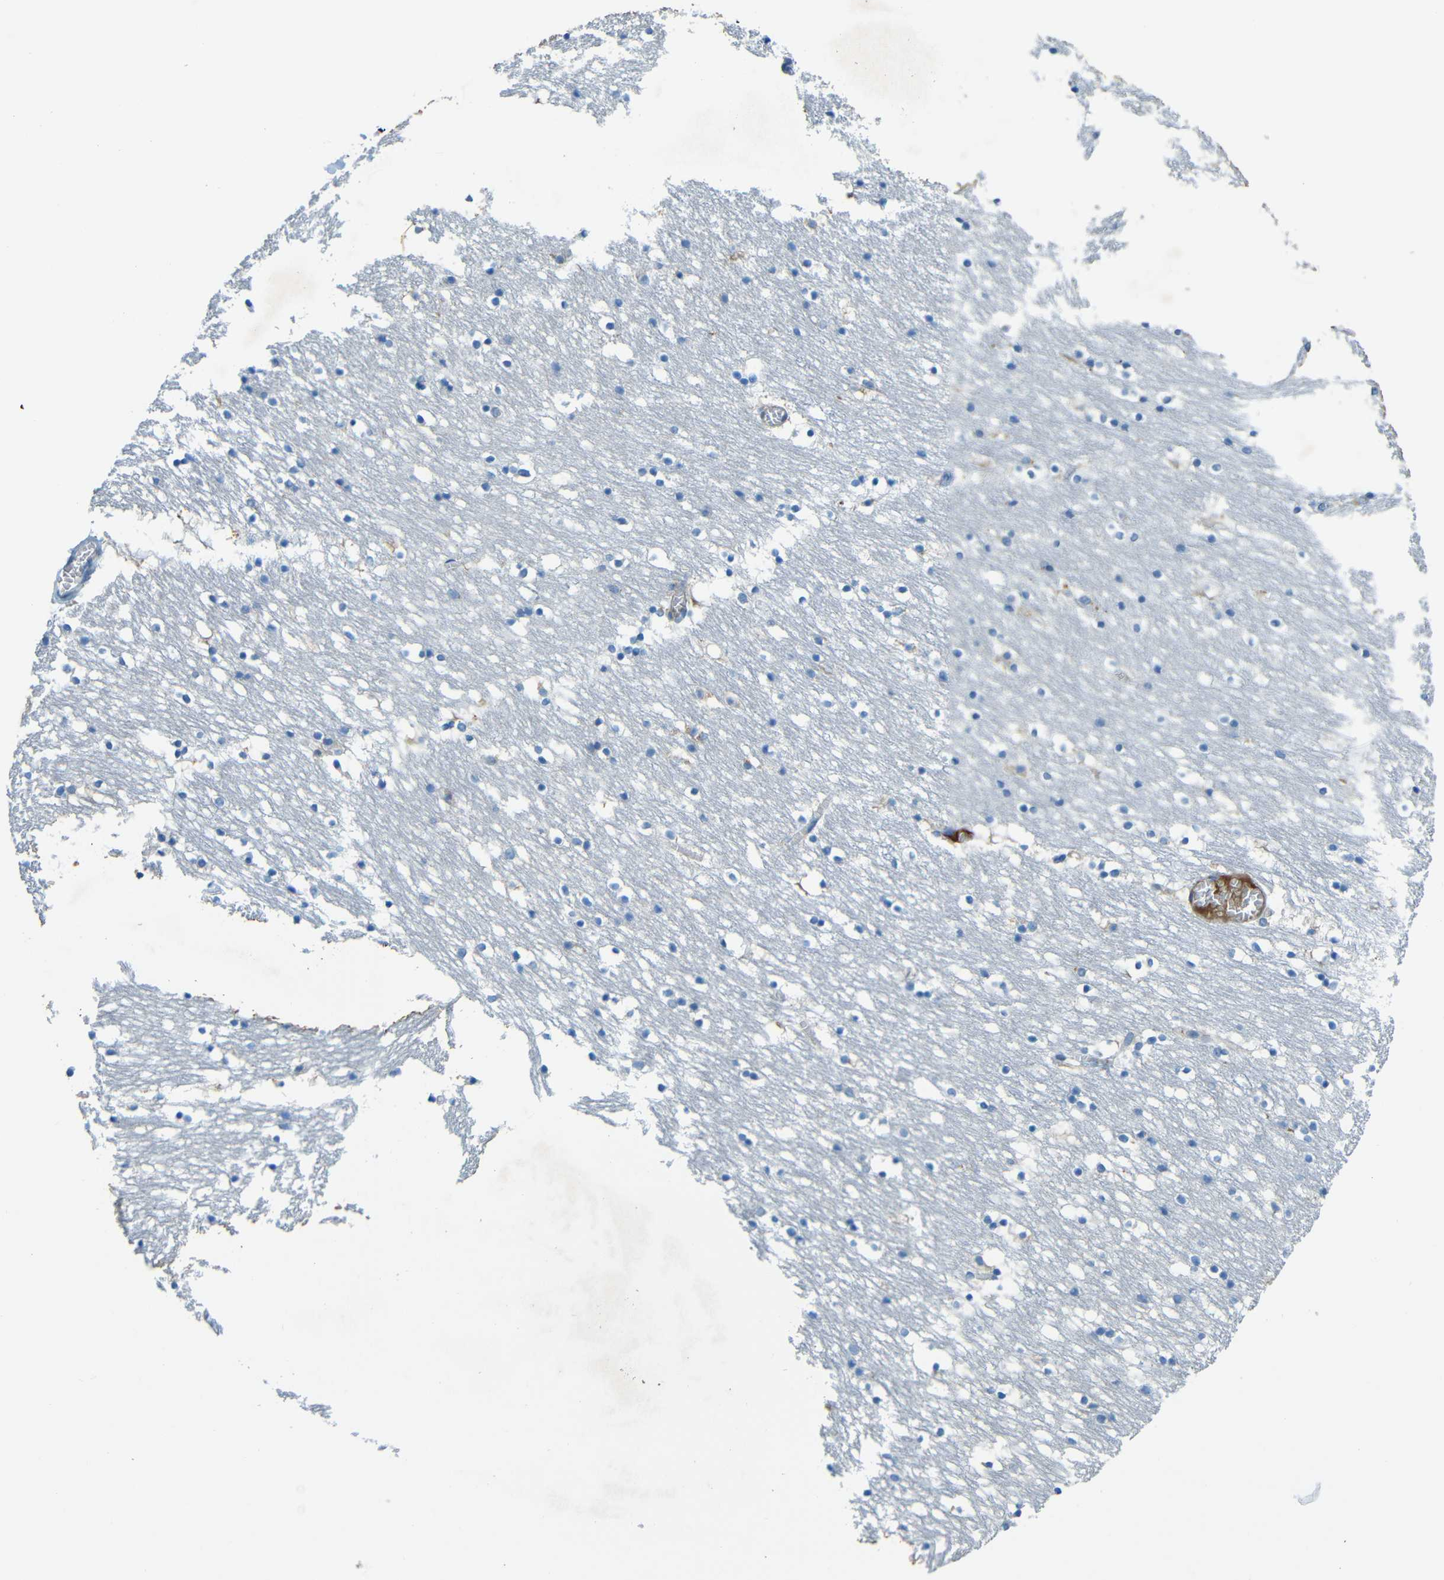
{"staining": {"intensity": "moderate", "quantity": "<25%", "location": "cytoplasmic/membranous"}, "tissue": "caudate", "cell_type": "Glial cells", "image_type": "normal", "snomed": [{"axis": "morphology", "description": "Normal tissue, NOS"}, {"axis": "topography", "description": "Lateral ventricle wall"}], "caption": "An IHC photomicrograph of normal tissue is shown. Protein staining in brown shows moderate cytoplasmic/membranous positivity in caudate within glial cells.", "gene": "CYP26B1", "patient": {"sex": "male", "age": 45}}